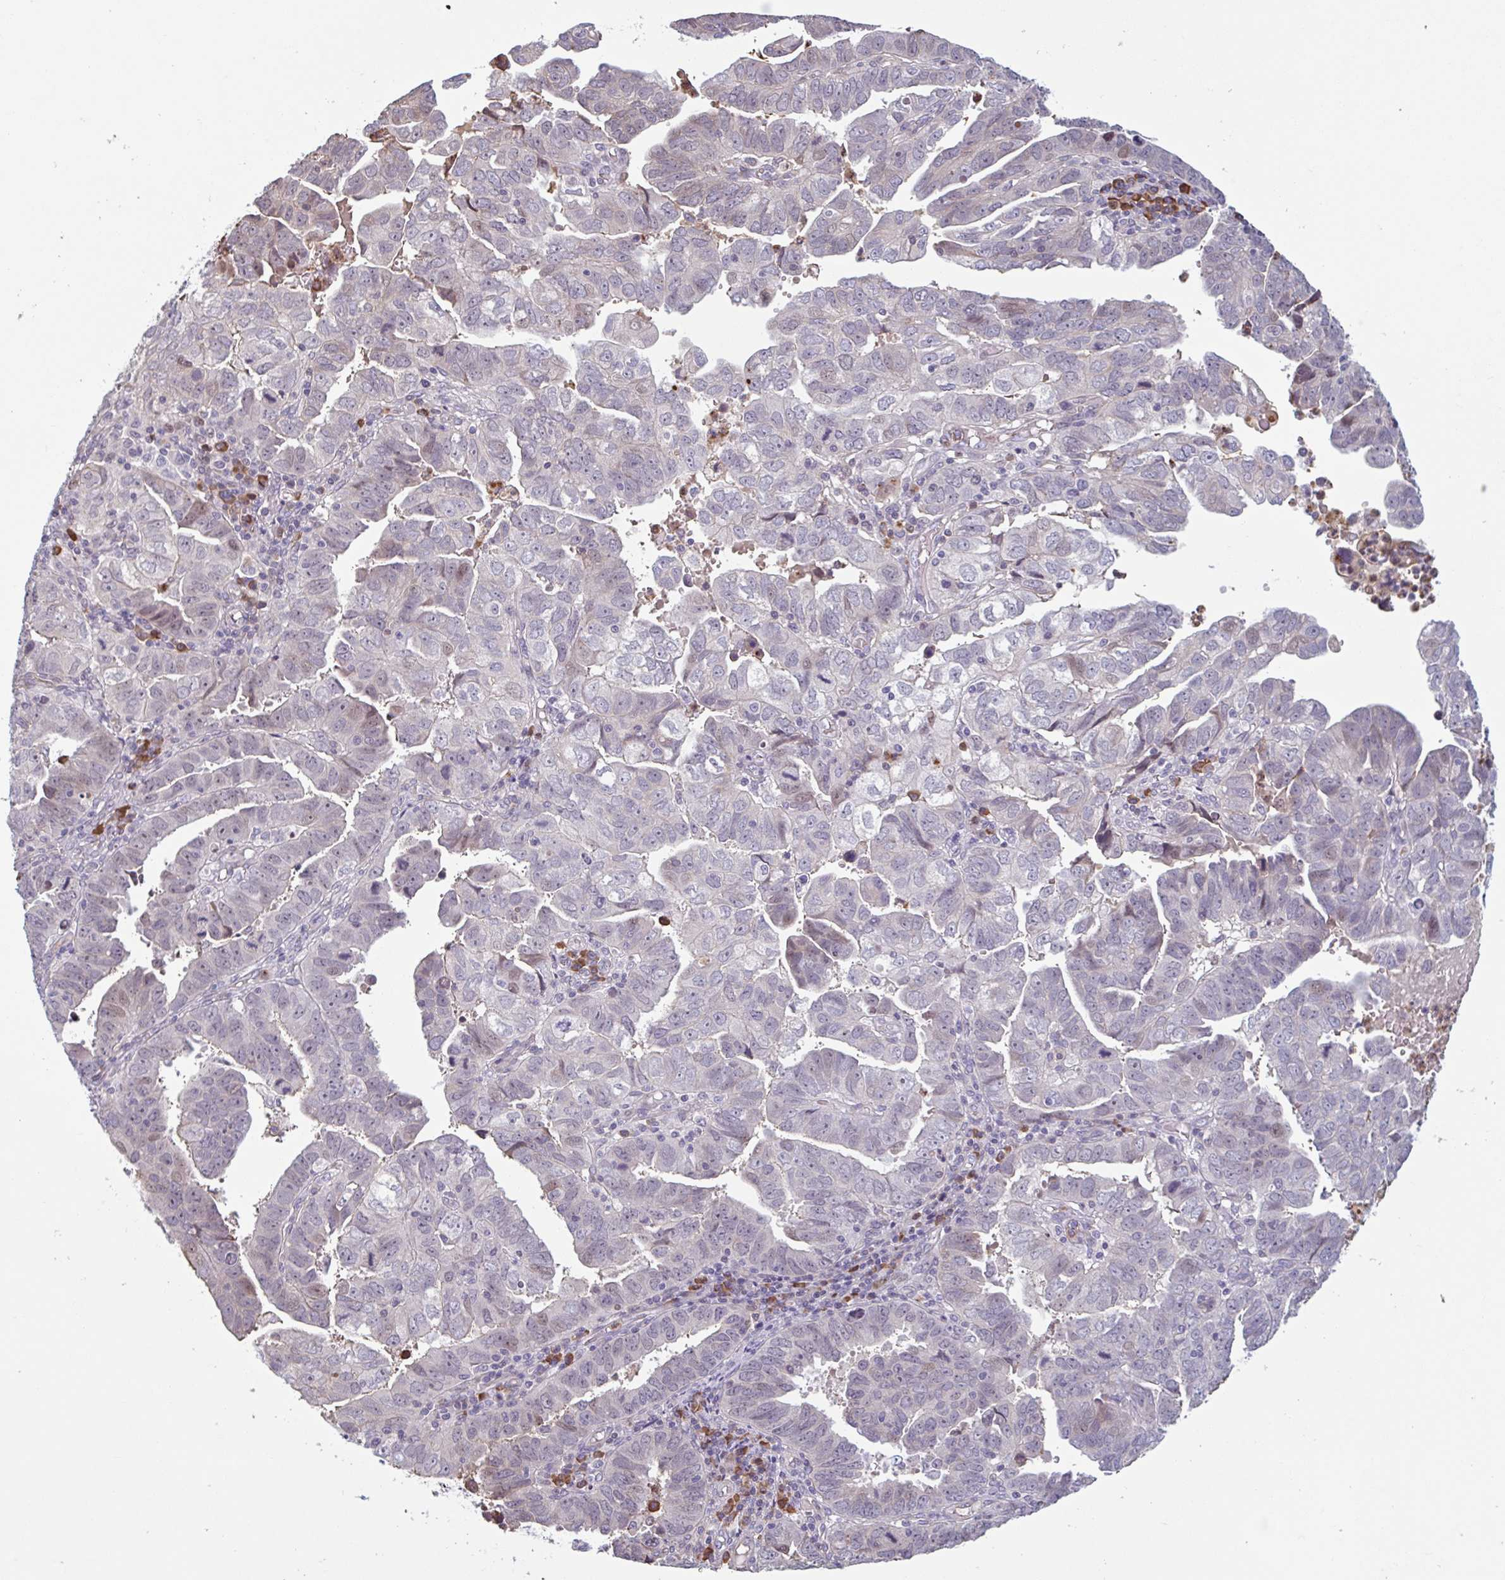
{"staining": {"intensity": "weak", "quantity": "<25%", "location": "nuclear"}, "tissue": "endometrial cancer", "cell_type": "Tumor cells", "image_type": "cancer", "snomed": [{"axis": "morphology", "description": "Adenocarcinoma, NOS"}, {"axis": "topography", "description": "Uterus"}], "caption": "Tumor cells are negative for brown protein staining in endometrial cancer. The staining was performed using DAB (3,3'-diaminobenzidine) to visualize the protein expression in brown, while the nuclei were stained in blue with hematoxylin (Magnification: 20x).", "gene": "TAF1D", "patient": {"sex": "female", "age": 62}}